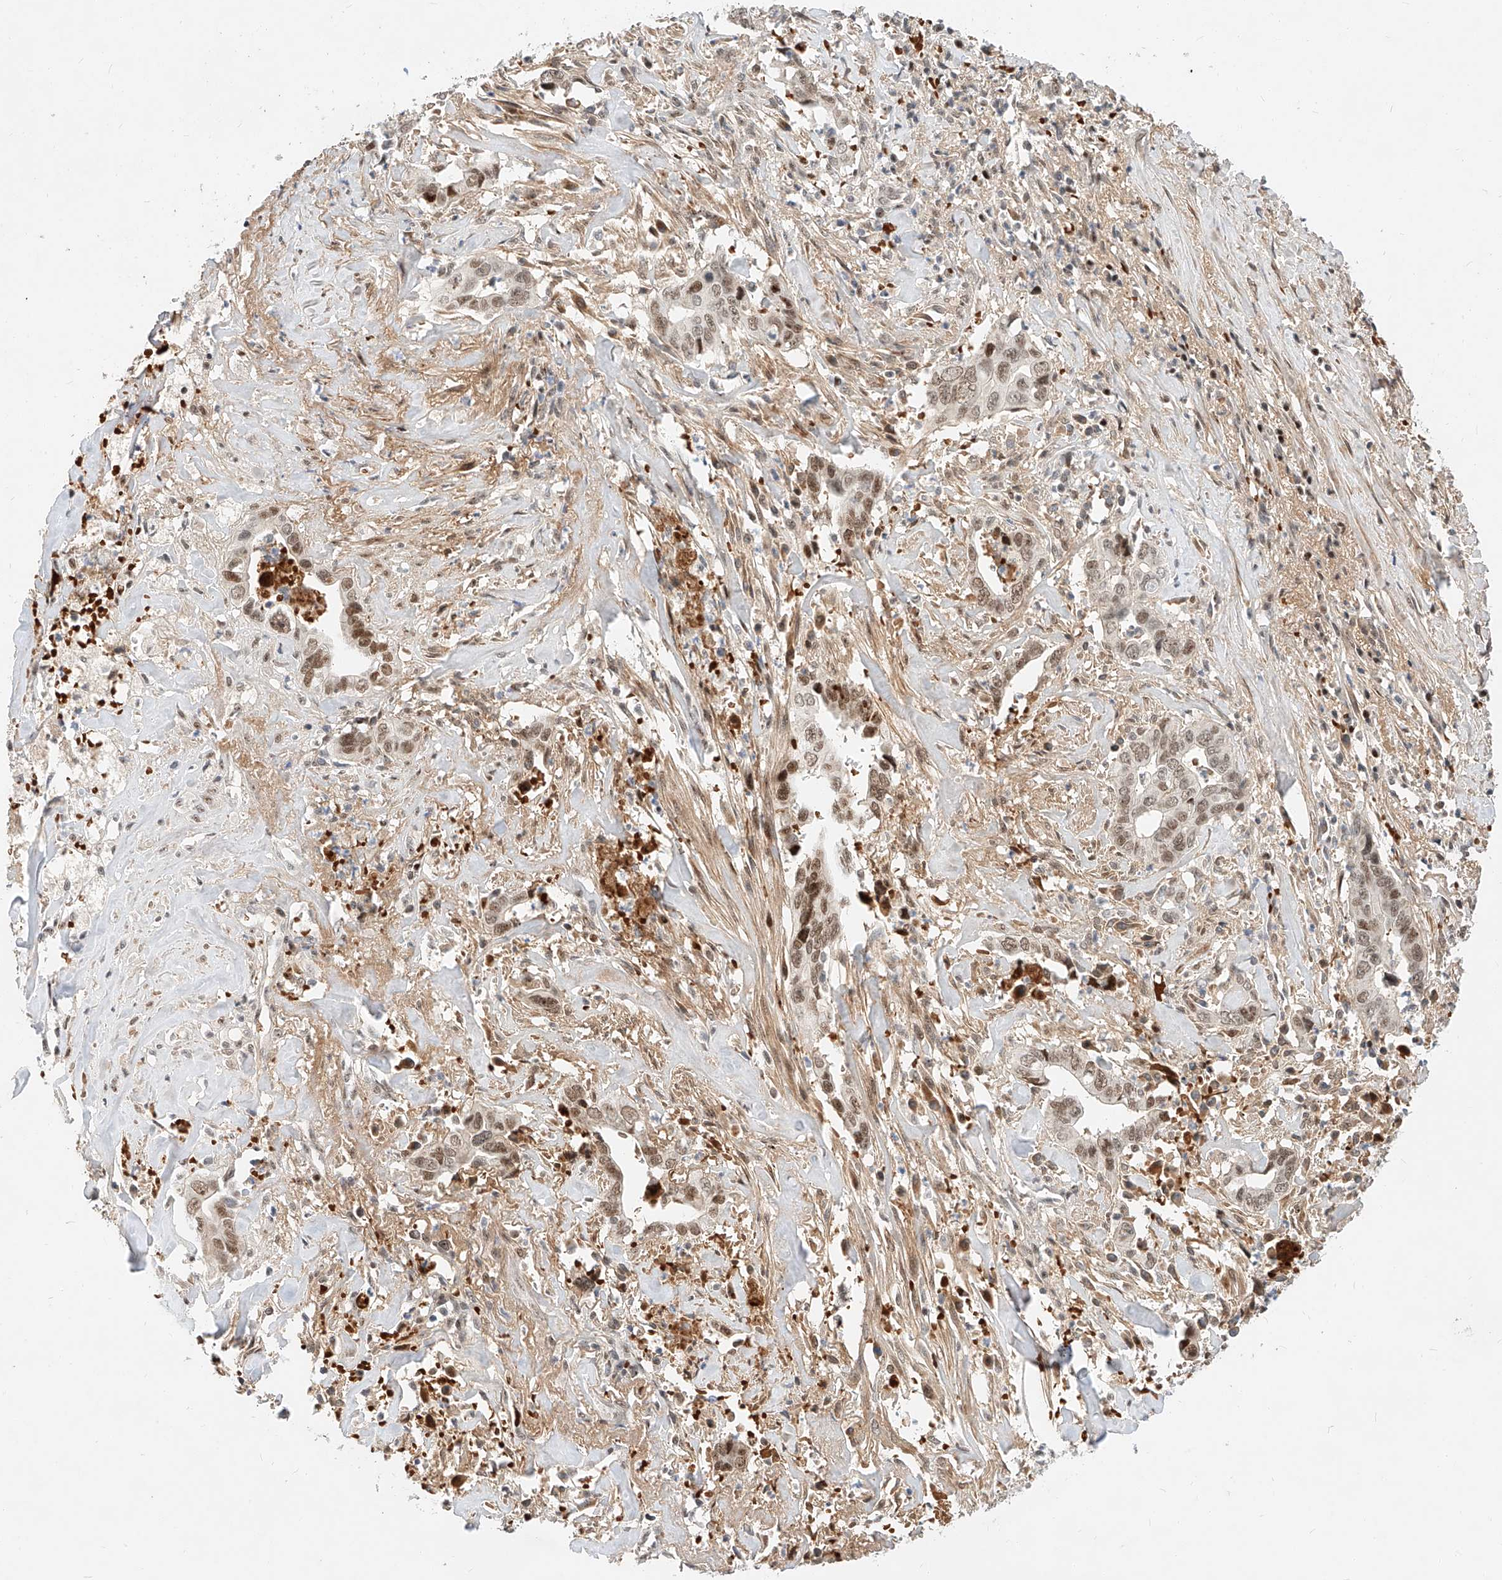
{"staining": {"intensity": "moderate", "quantity": ">75%", "location": "nuclear"}, "tissue": "liver cancer", "cell_type": "Tumor cells", "image_type": "cancer", "snomed": [{"axis": "morphology", "description": "Cholangiocarcinoma"}, {"axis": "topography", "description": "Liver"}], "caption": "Immunohistochemical staining of human liver cholangiocarcinoma shows medium levels of moderate nuclear protein staining in about >75% of tumor cells.", "gene": "CBX8", "patient": {"sex": "female", "age": 79}}